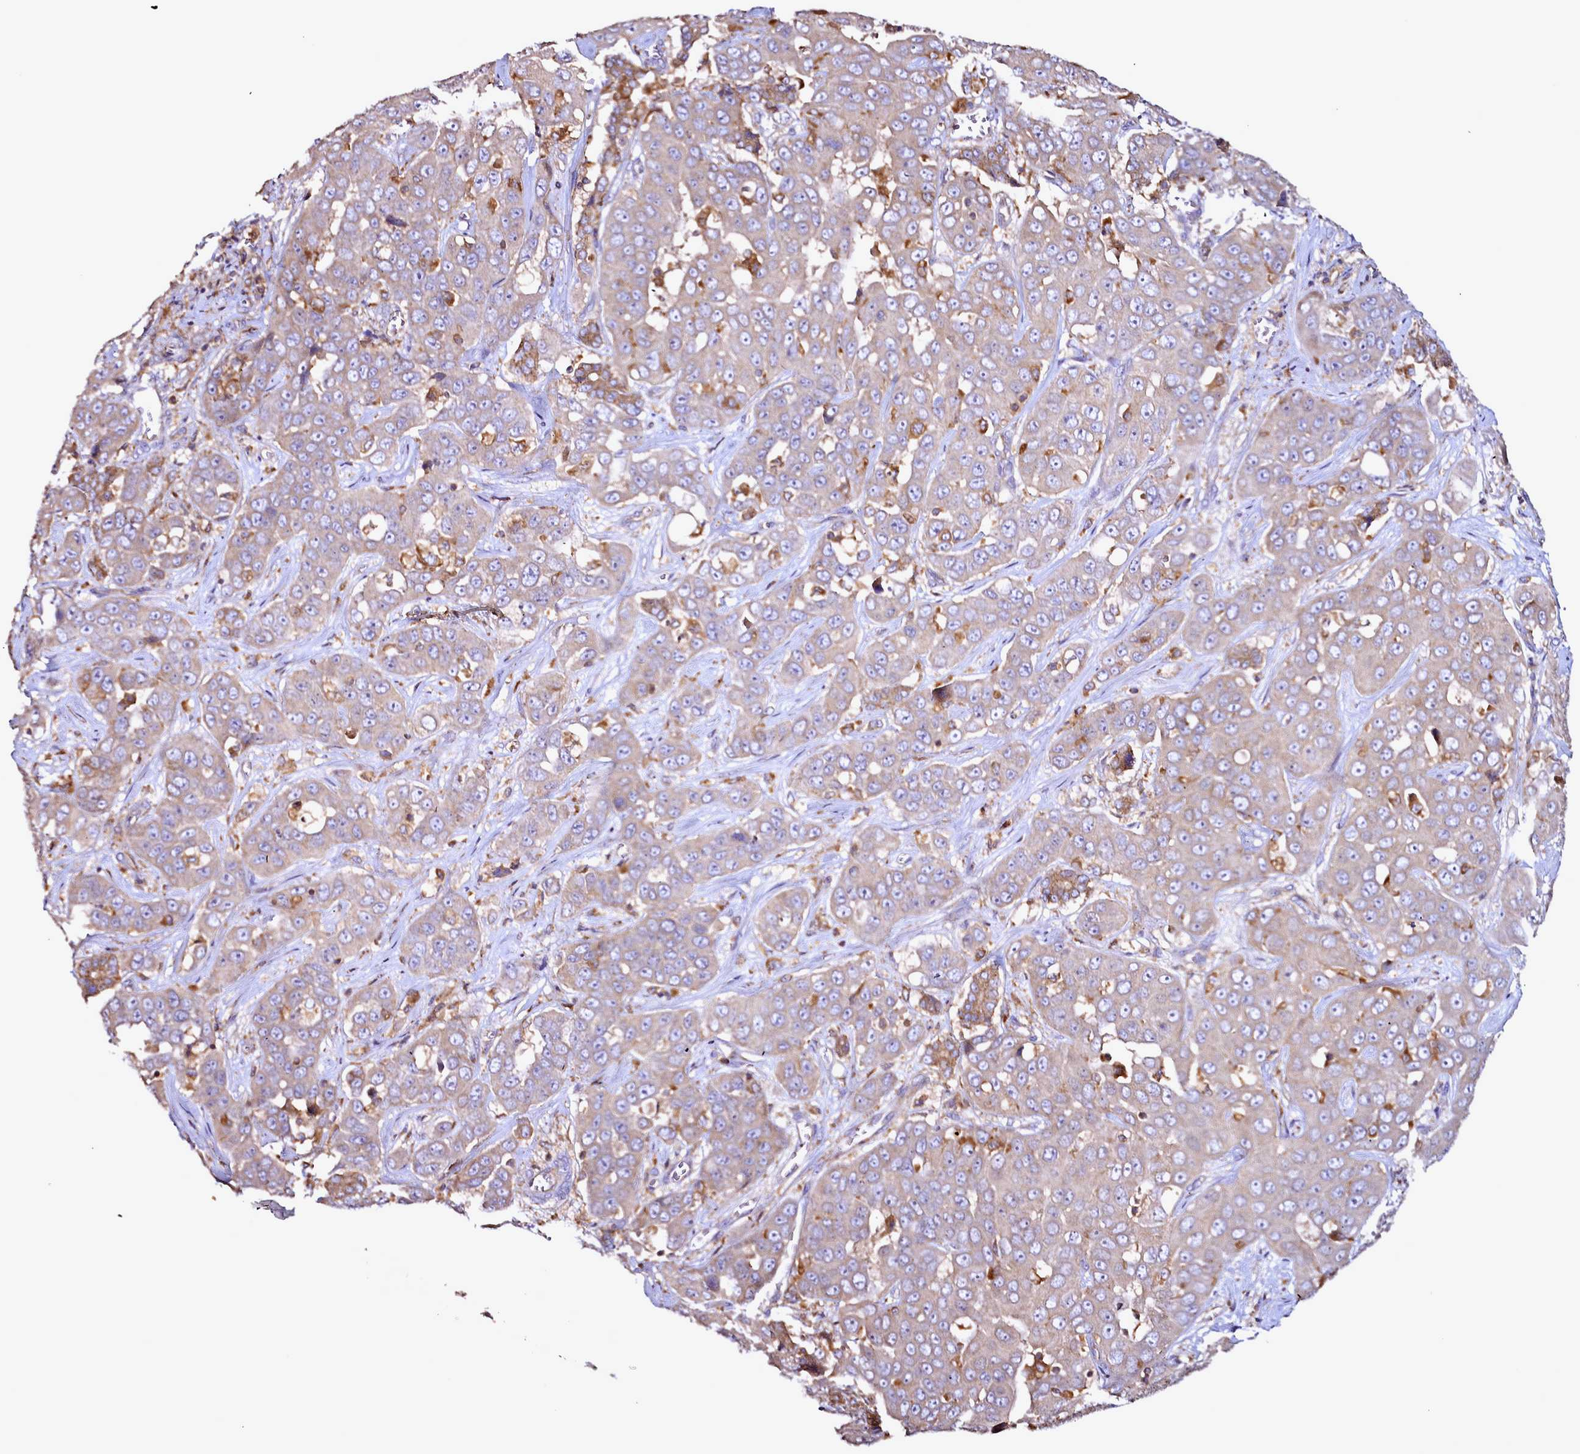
{"staining": {"intensity": "weak", "quantity": "25%-75%", "location": "cytoplasmic/membranous"}, "tissue": "liver cancer", "cell_type": "Tumor cells", "image_type": "cancer", "snomed": [{"axis": "morphology", "description": "Cholangiocarcinoma"}, {"axis": "topography", "description": "Liver"}], "caption": "Tumor cells reveal low levels of weak cytoplasmic/membranous expression in about 25%-75% of cells in liver cancer. The staining was performed using DAB (3,3'-diaminobenzidine) to visualize the protein expression in brown, while the nuclei were stained in blue with hematoxylin (Magnification: 20x).", "gene": "NCKAP1L", "patient": {"sex": "female", "age": 52}}